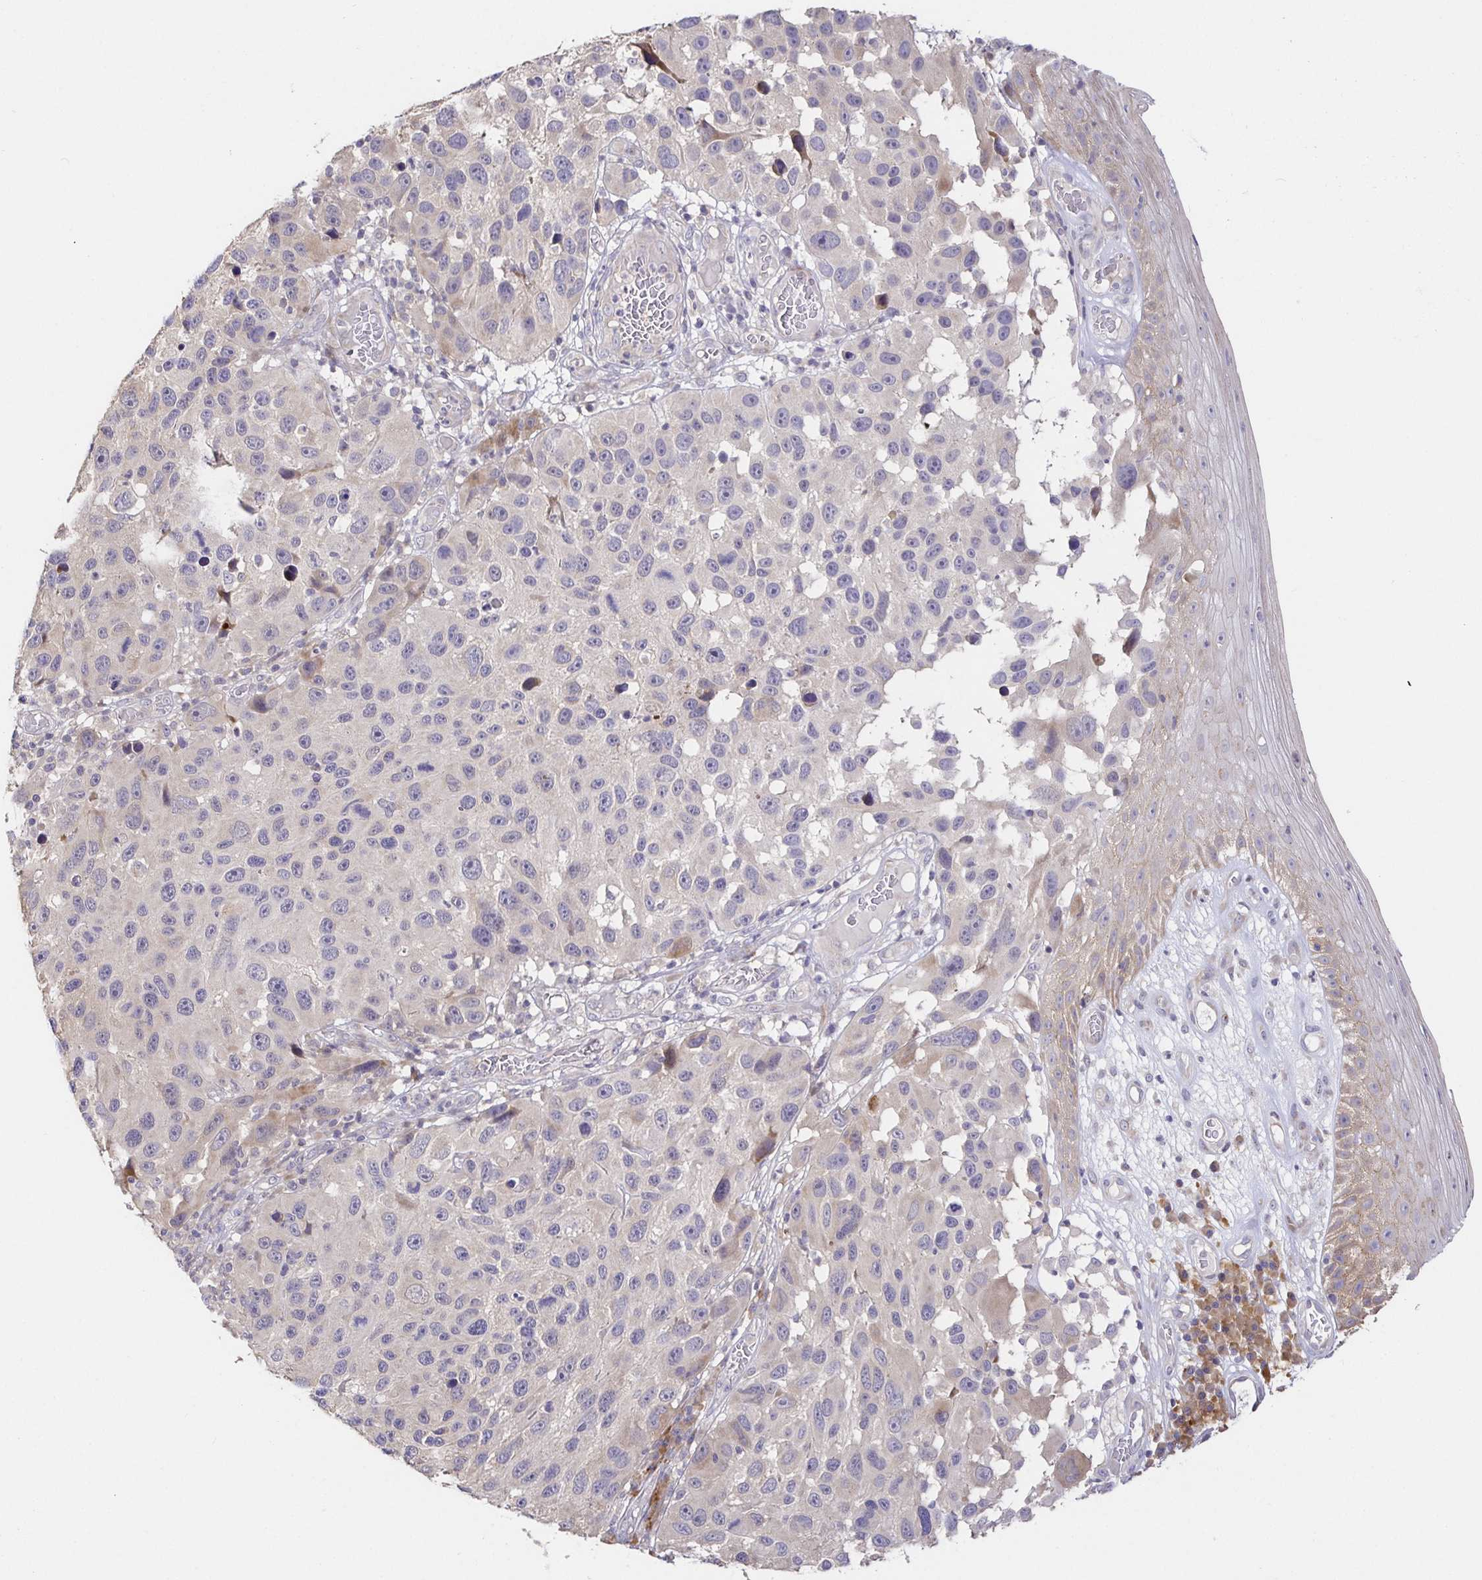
{"staining": {"intensity": "negative", "quantity": "none", "location": "none"}, "tissue": "melanoma", "cell_type": "Tumor cells", "image_type": "cancer", "snomed": [{"axis": "morphology", "description": "Malignant melanoma, NOS"}, {"axis": "topography", "description": "Skin"}], "caption": "Tumor cells are negative for protein expression in human malignant melanoma. (Brightfield microscopy of DAB (3,3'-diaminobenzidine) immunohistochemistry (IHC) at high magnification).", "gene": "ZDHHC11", "patient": {"sex": "male", "age": 53}}